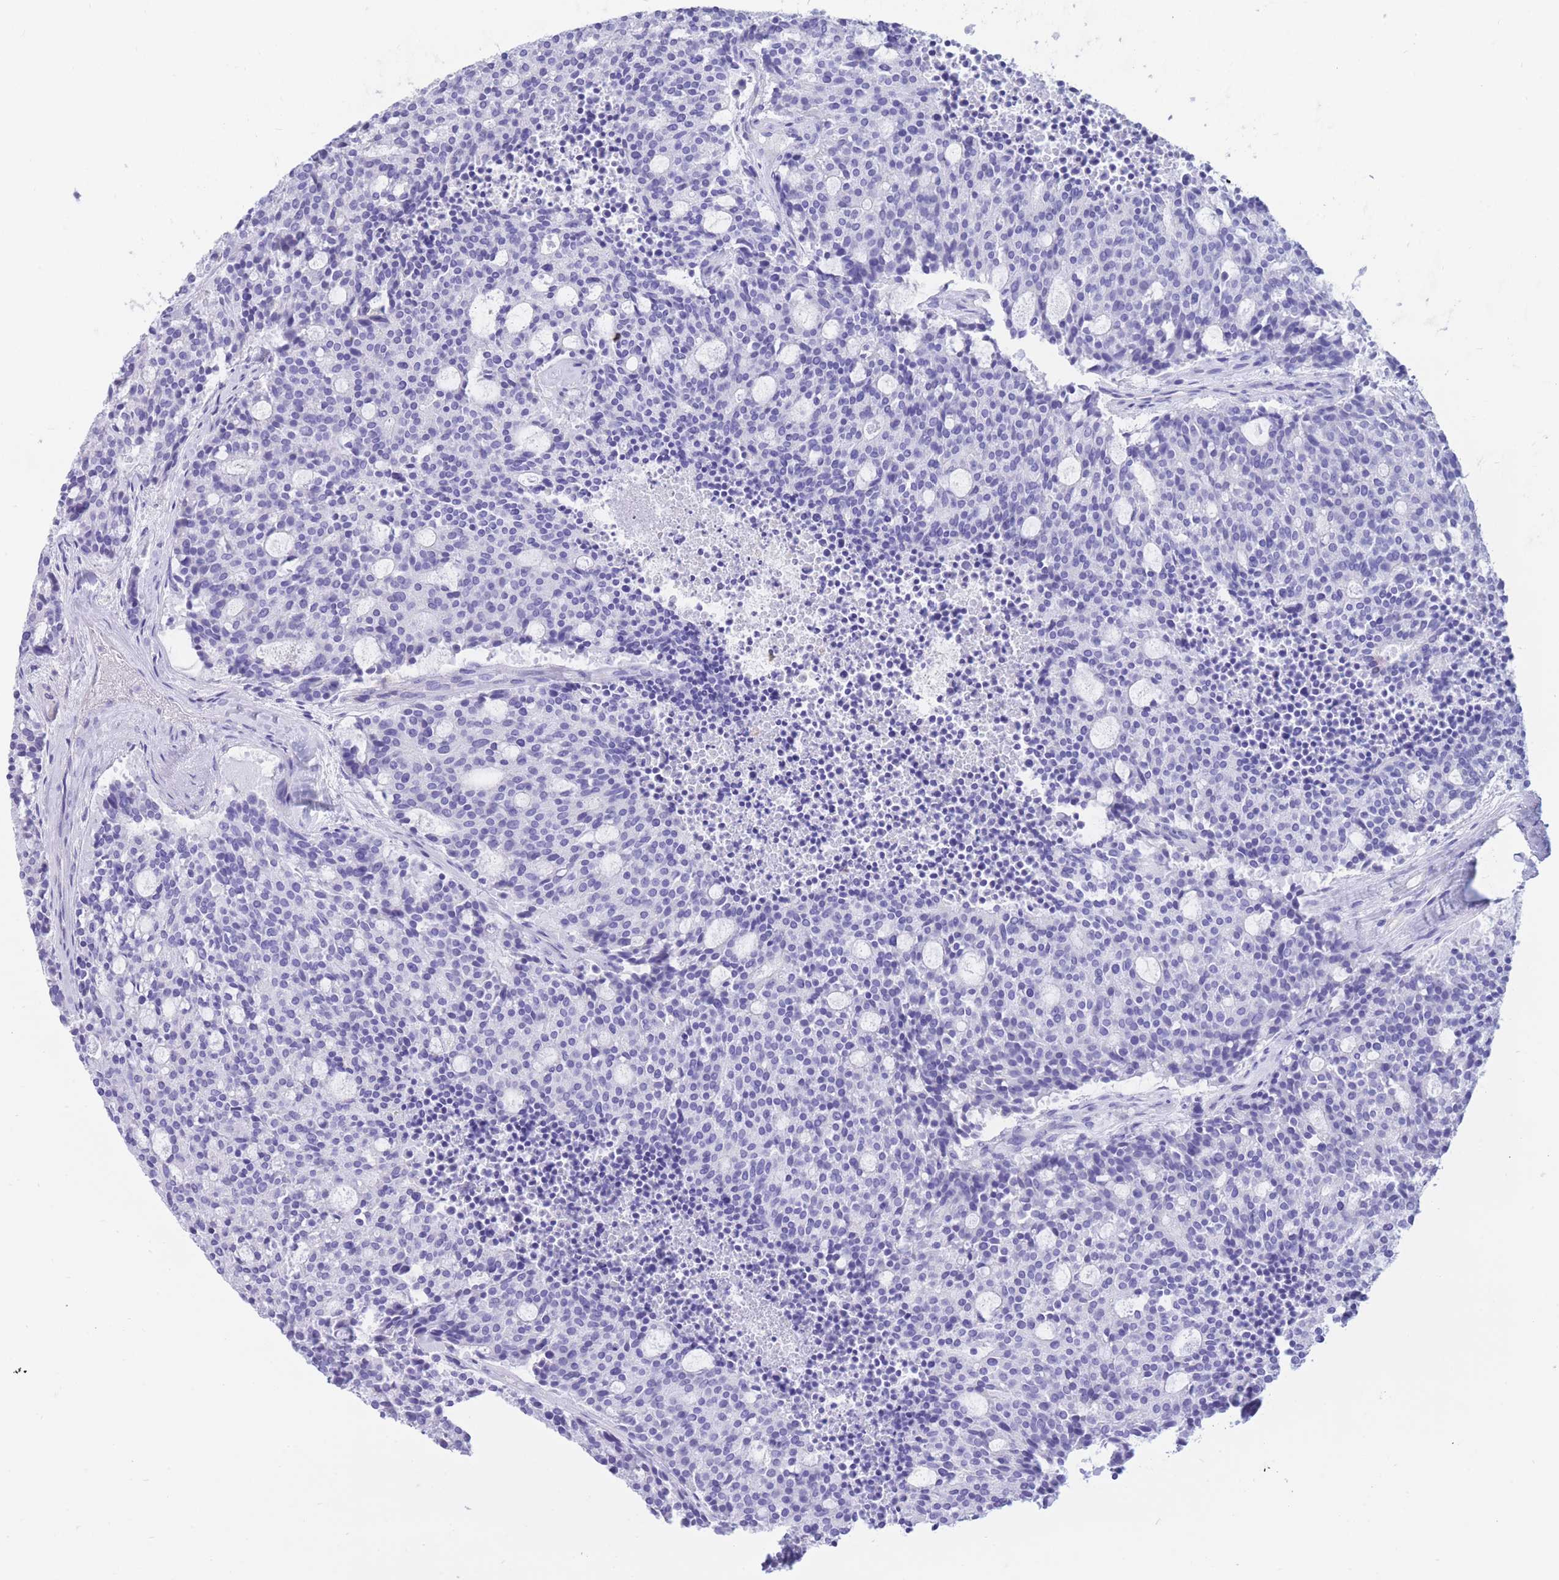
{"staining": {"intensity": "negative", "quantity": "none", "location": "none"}, "tissue": "carcinoid", "cell_type": "Tumor cells", "image_type": "cancer", "snomed": [{"axis": "morphology", "description": "Carcinoid, malignant, NOS"}, {"axis": "topography", "description": "Pancreas"}], "caption": "Immunohistochemical staining of malignant carcinoid exhibits no significant positivity in tumor cells. Nuclei are stained in blue.", "gene": "SULT1A1", "patient": {"sex": "female", "age": 54}}